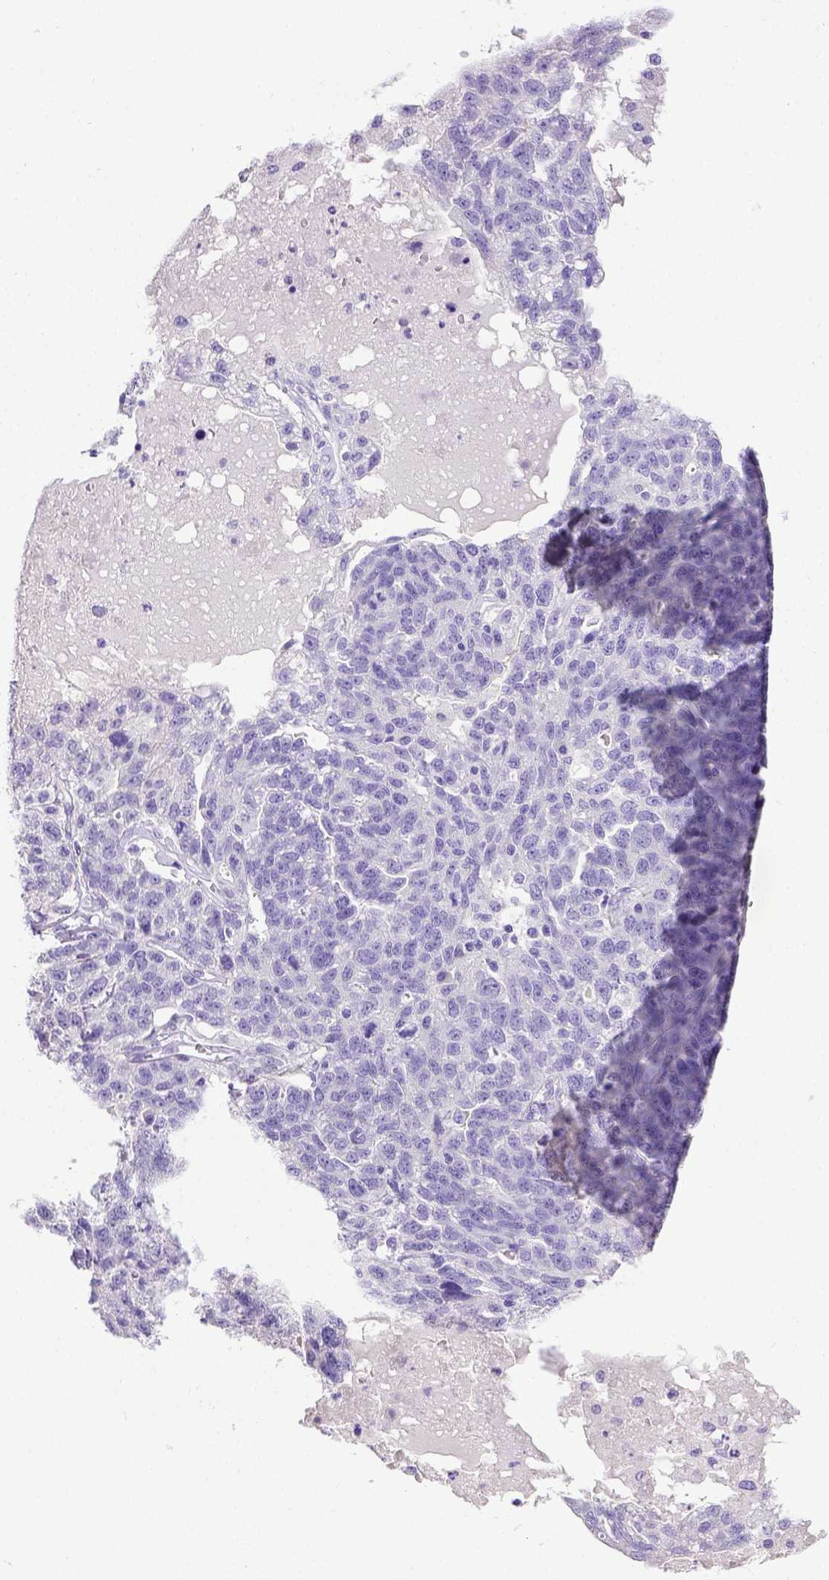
{"staining": {"intensity": "negative", "quantity": "none", "location": "none"}, "tissue": "ovarian cancer", "cell_type": "Tumor cells", "image_type": "cancer", "snomed": [{"axis": "morphology", "description": "Cystadenocarcinoma, serous, NOS"}, {"axis": "topography", "description": "Ovary"}], "caption": "IHC photomicrograph of serous cystadenocarcinoma (ovarian) stained for a protein (brown), which exhibits no positivity in tumor cells.", "gene": "B3GAT1", "patient": {"sex": "female", "age": 71}}